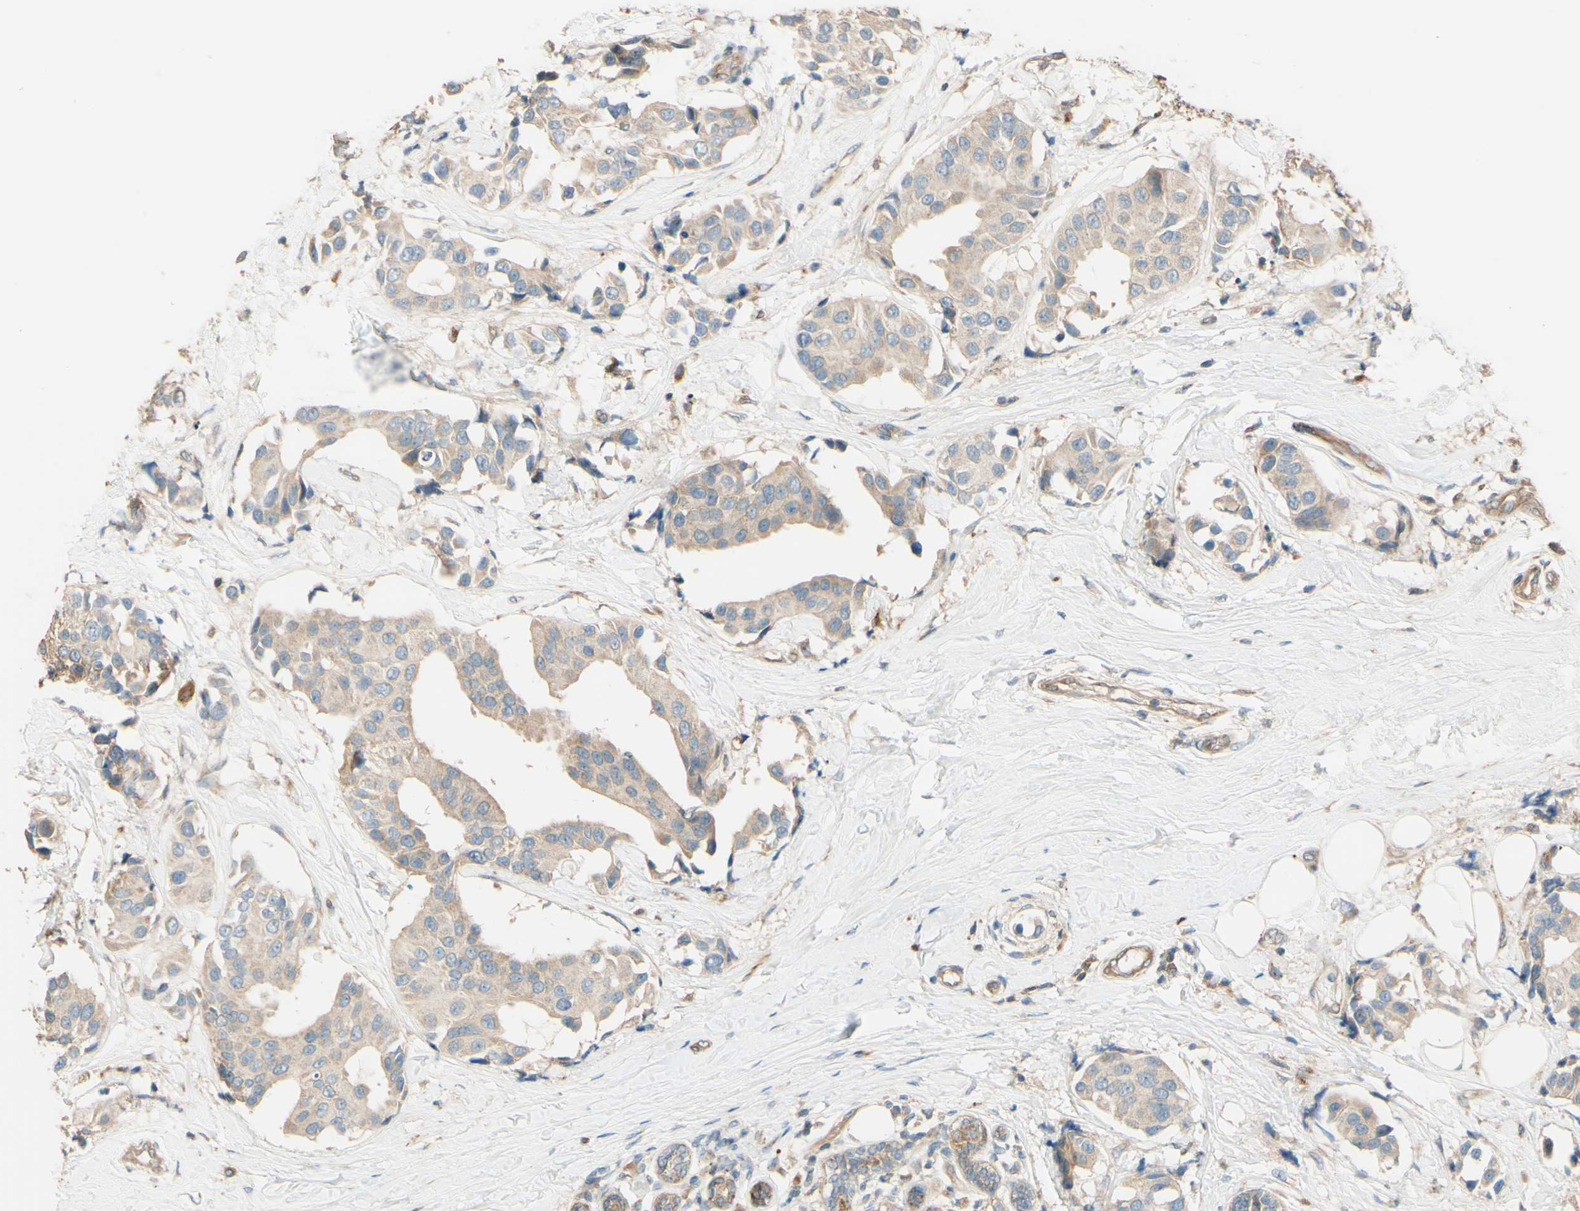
{"staining": {"intensity": "weak", "quantity": ">75%", "location": "cytoplasmic/membranous"}, "tissue": "breast cancer", "cell_type": "Tumor cells", "image_type": "cancer", "snomed": [{"axis": "morphology", "description": "Normal tissue, NOS"}, {"axis": "morphology", "description": "Duct carcinoma"}, {"axis": "topography", "description": "Breast"}], "caption": "High-magnification brightfield microscopy of breast intraductal carcinoma stained with DAB (brown) and counterstained with hematoxylin (blue). tumor cells exhibit weak cytoplasmic/membranous positivity is present in approximately>75% of cells.", "gene": "RNF19A", "patient": {"sex": "female", "age": 39}}